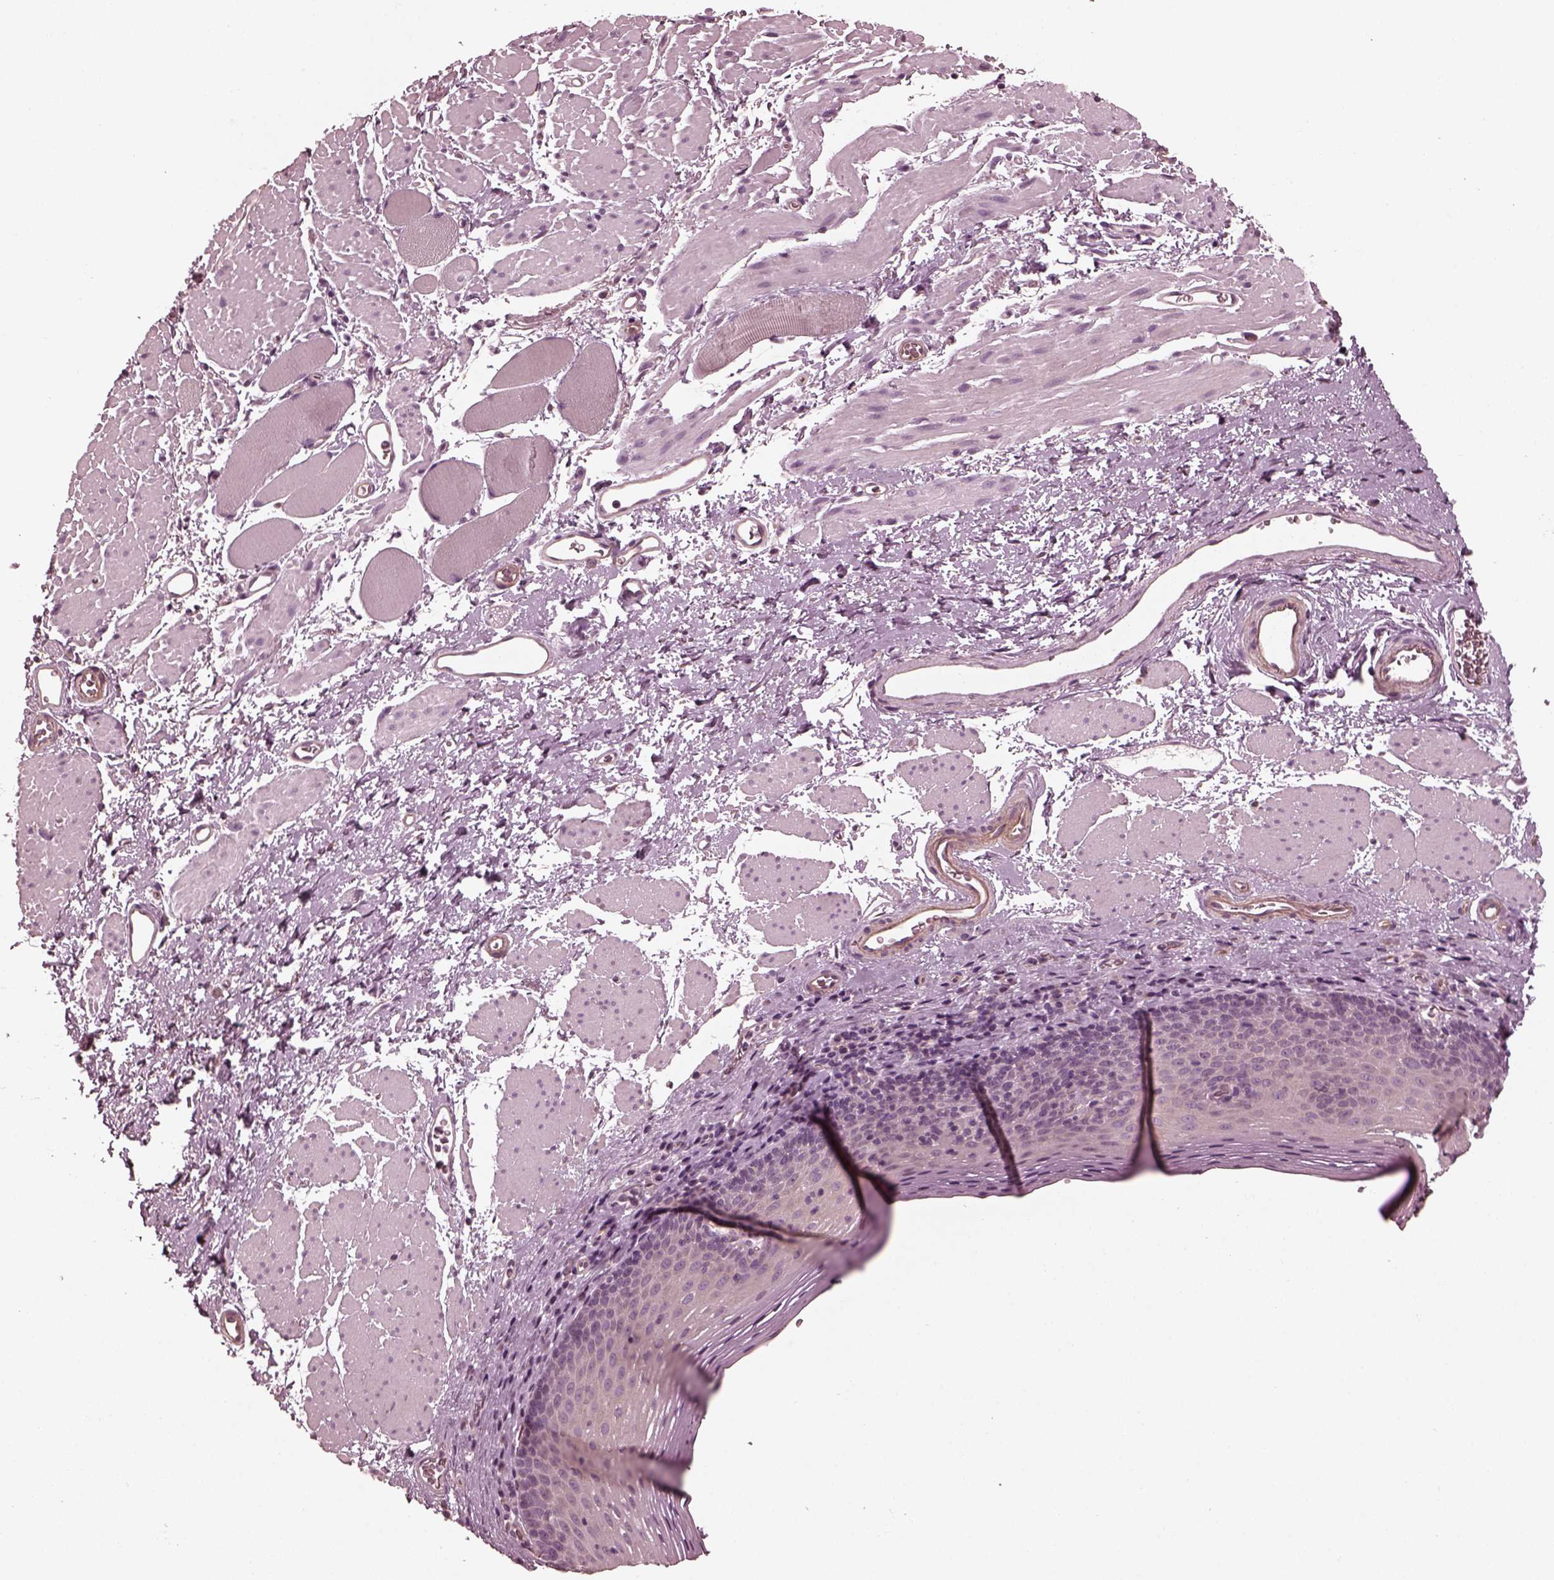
{"staining": {"intensity": "negative", "quantity": "none", "location": "none"}, "tissue": "esophagus", "cell_type": "Squamous epithelial cells", "image_type": "normal", "snomed": [{"axis": "morphology", "description": "Normal tissue, NOS"}, {"axis": "topography", "description": "Esophagus"}], "caption": "Immunohistochemistry histopathology image of normal esophagus: esophagus stained with DAB (3,3'-diaminobenzidine) exhibits no significant protein staining in squamous epithelial cells.", "gene": "KIF6", "patient": {"sex": "female", "age": 68}}